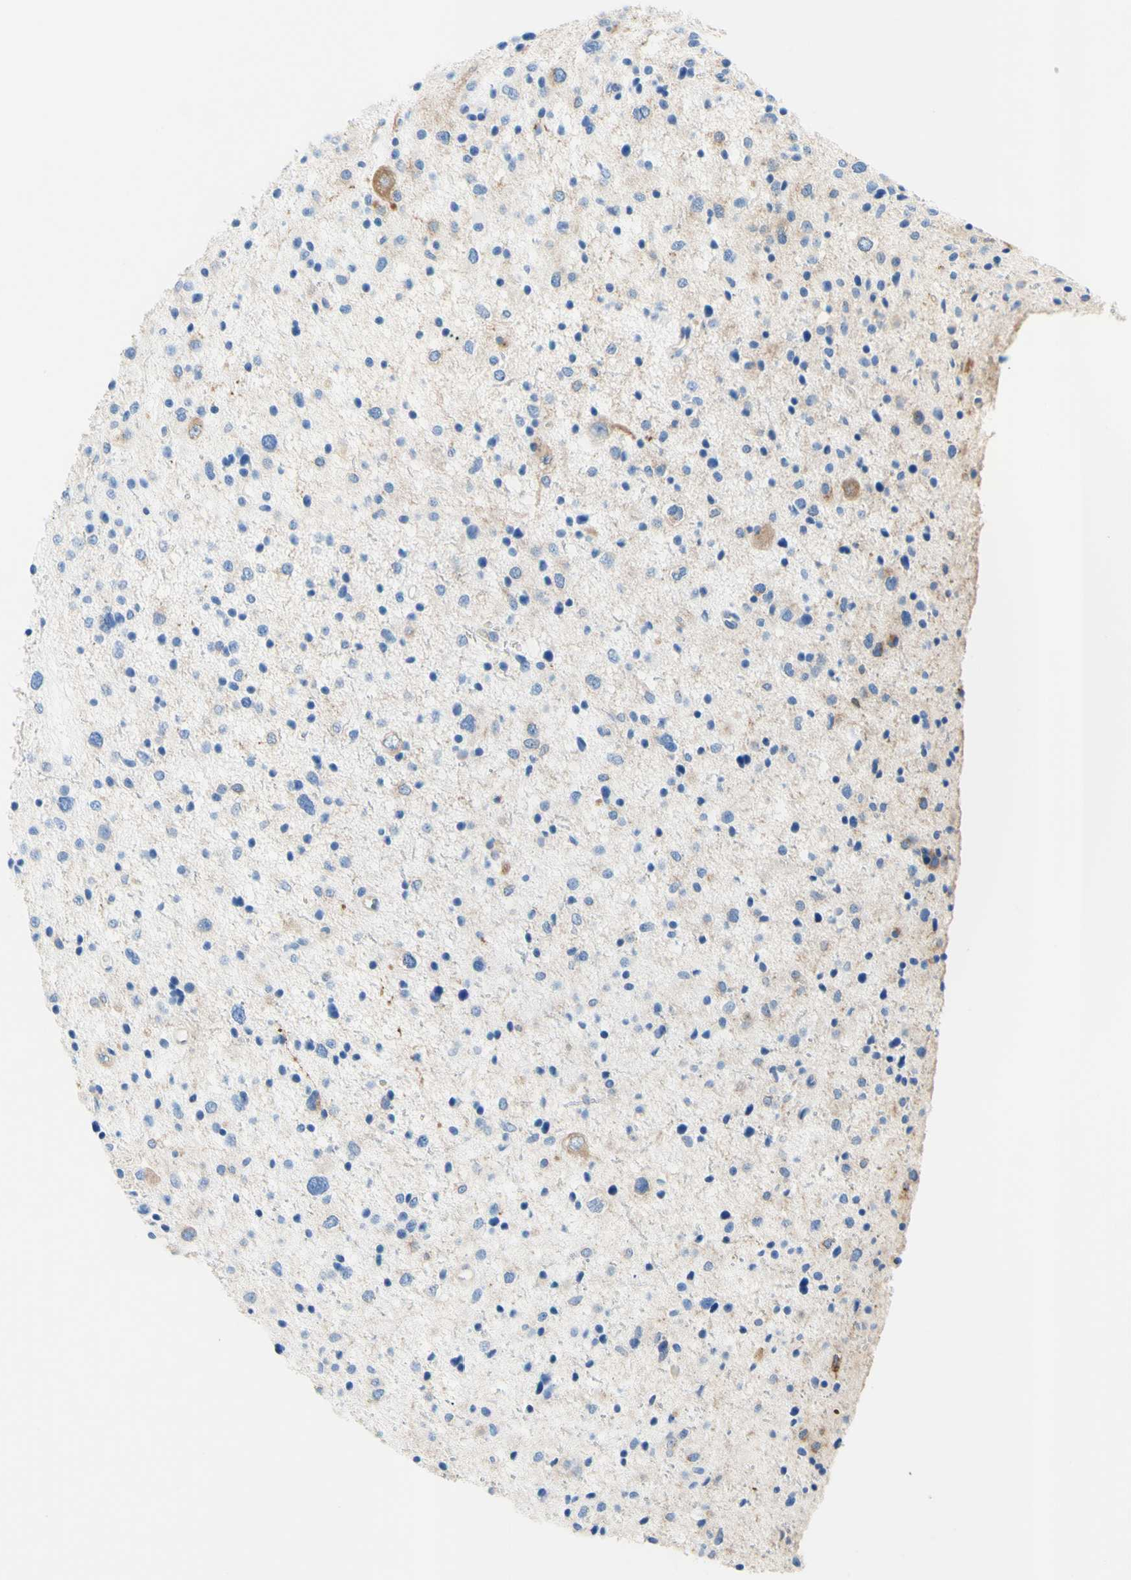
{"staining": {"intensity": "moderate", "quantity": "<25%", "location": "cytoplasmic/membranous"}, "tissue": "glioma", "cell_type": "Tumor cells", "image_type": "cancer", "snomed": [{"axis": "morphology", "description": "Glioma, malignant, Low grade"}, {"axis": "topography", "description": "Brain"}], "caption": "Immunohistochemical staining of glioma shows moderate cytoplasmic/membranous protein expression in about <25% of tumor cells.", "gene": "HPCA", "patient": {"sex": "female", "age": 37}}